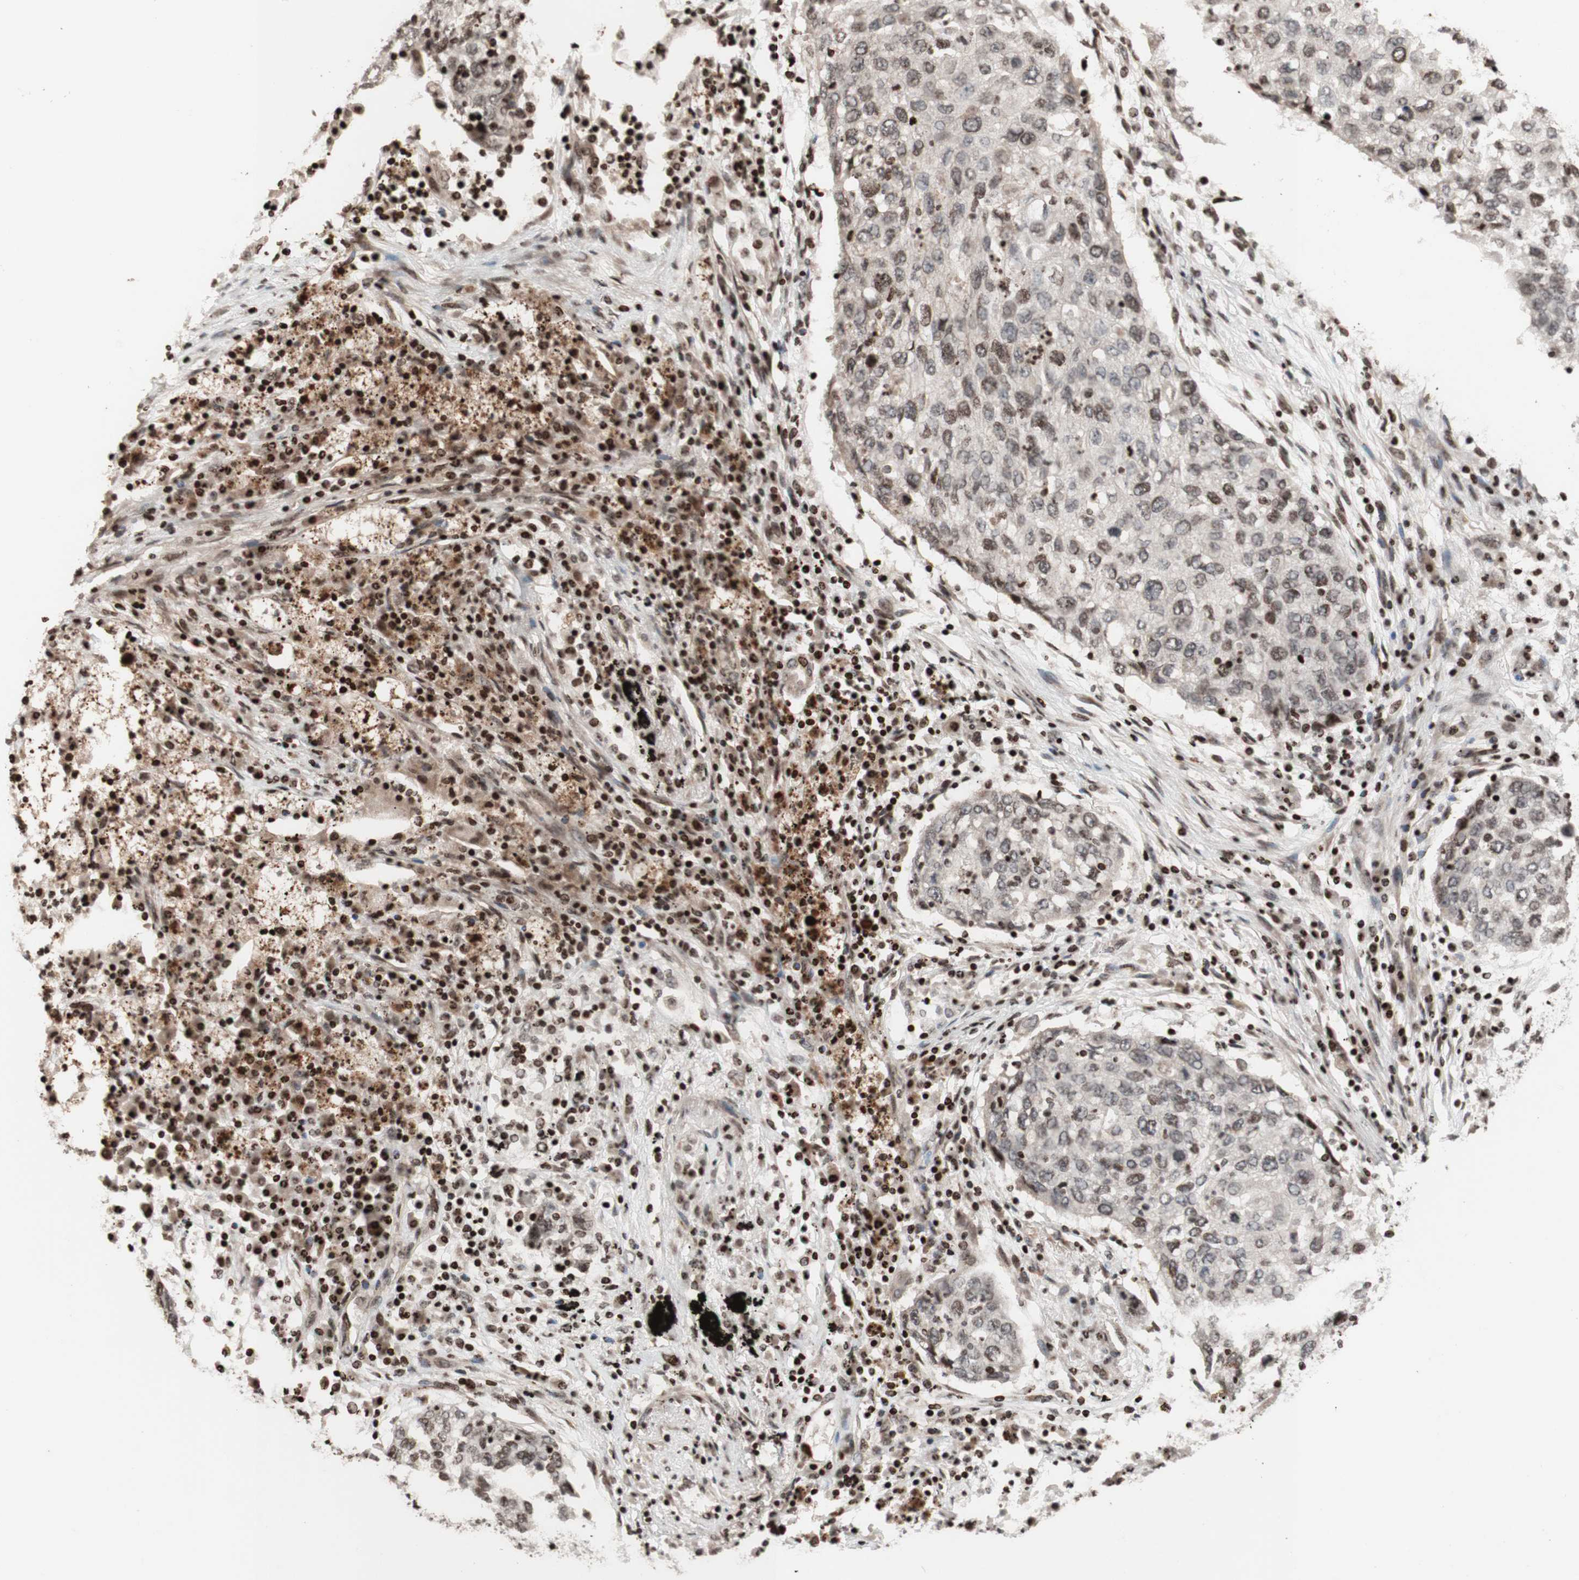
{"staining": {"intensity": "negative", "quantity": "none", "location": "none"}, "tissue": "lung cancer", "cell_type": "Tumor cells", "image_type": "cancer", "snomed": [{"axis": "morphology", "description": "Squamous cell carcinoma, NOS"}, {"axis": "topography", "description": "Lung"}], "caption": "Immunohistochemistry (IHC) micrograph of lung cancer (squamous cell carcinoma) stained for a protein (brown), which shows no expression in tumor cells.", "gene": "POLA1", "patient": {"sex": "female", "age": 63}}